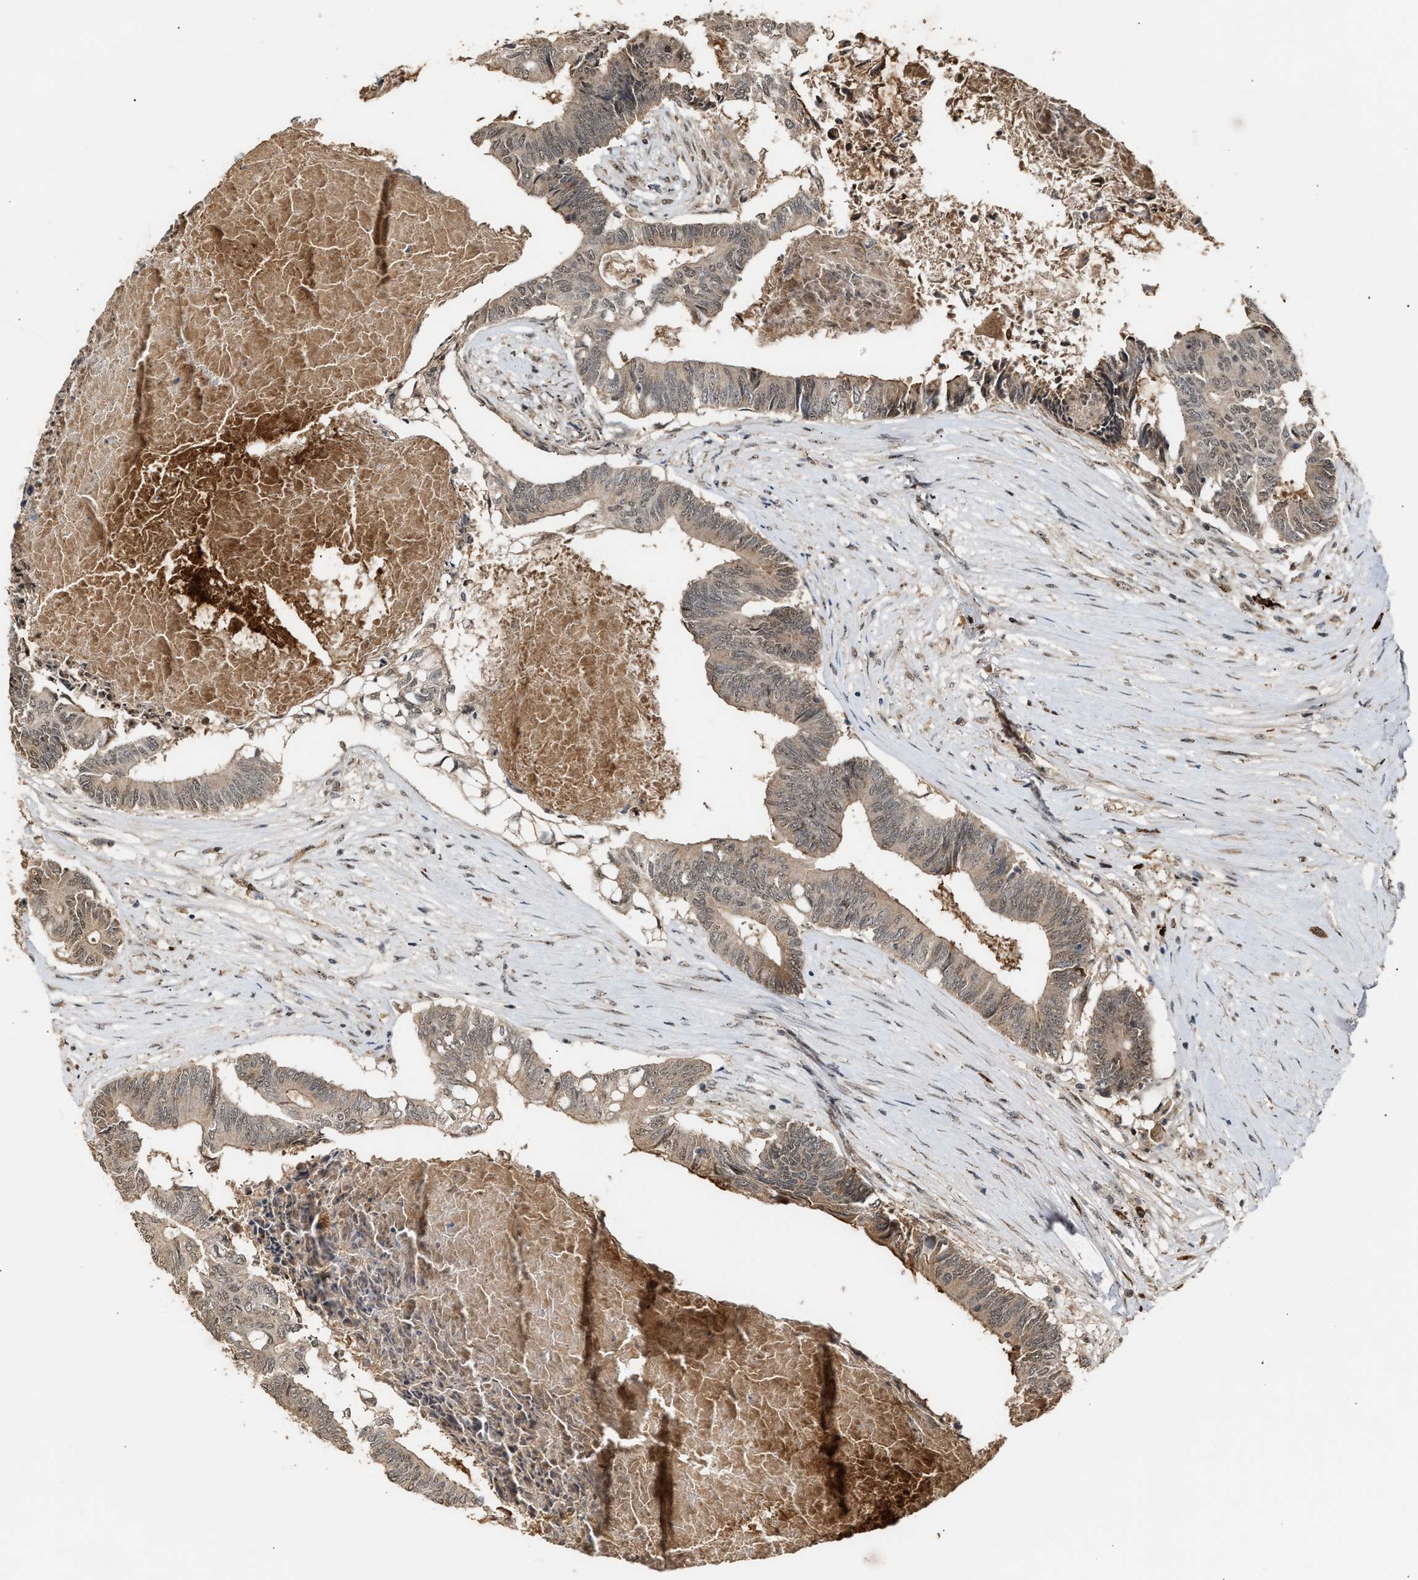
{"staining": {"intensity": "negative", "quantity": "none", "location": "none"}, "tissue": "colorectal cancer", "cell_type": "Tumor cells", "image_type": "cancer", "snomed": [{"axis": "morphology", "description": "Adenocarcinoma, NOS"}, {"axis": "topography", "description": "Rectum"}], "caption": "Micrograph shows no protein positivity in tumor cells of colorectal cancer (adenocarcinoma) tissue.", "gene": "ZFAND5", "patient": {"sex": "male", "age": 63}}